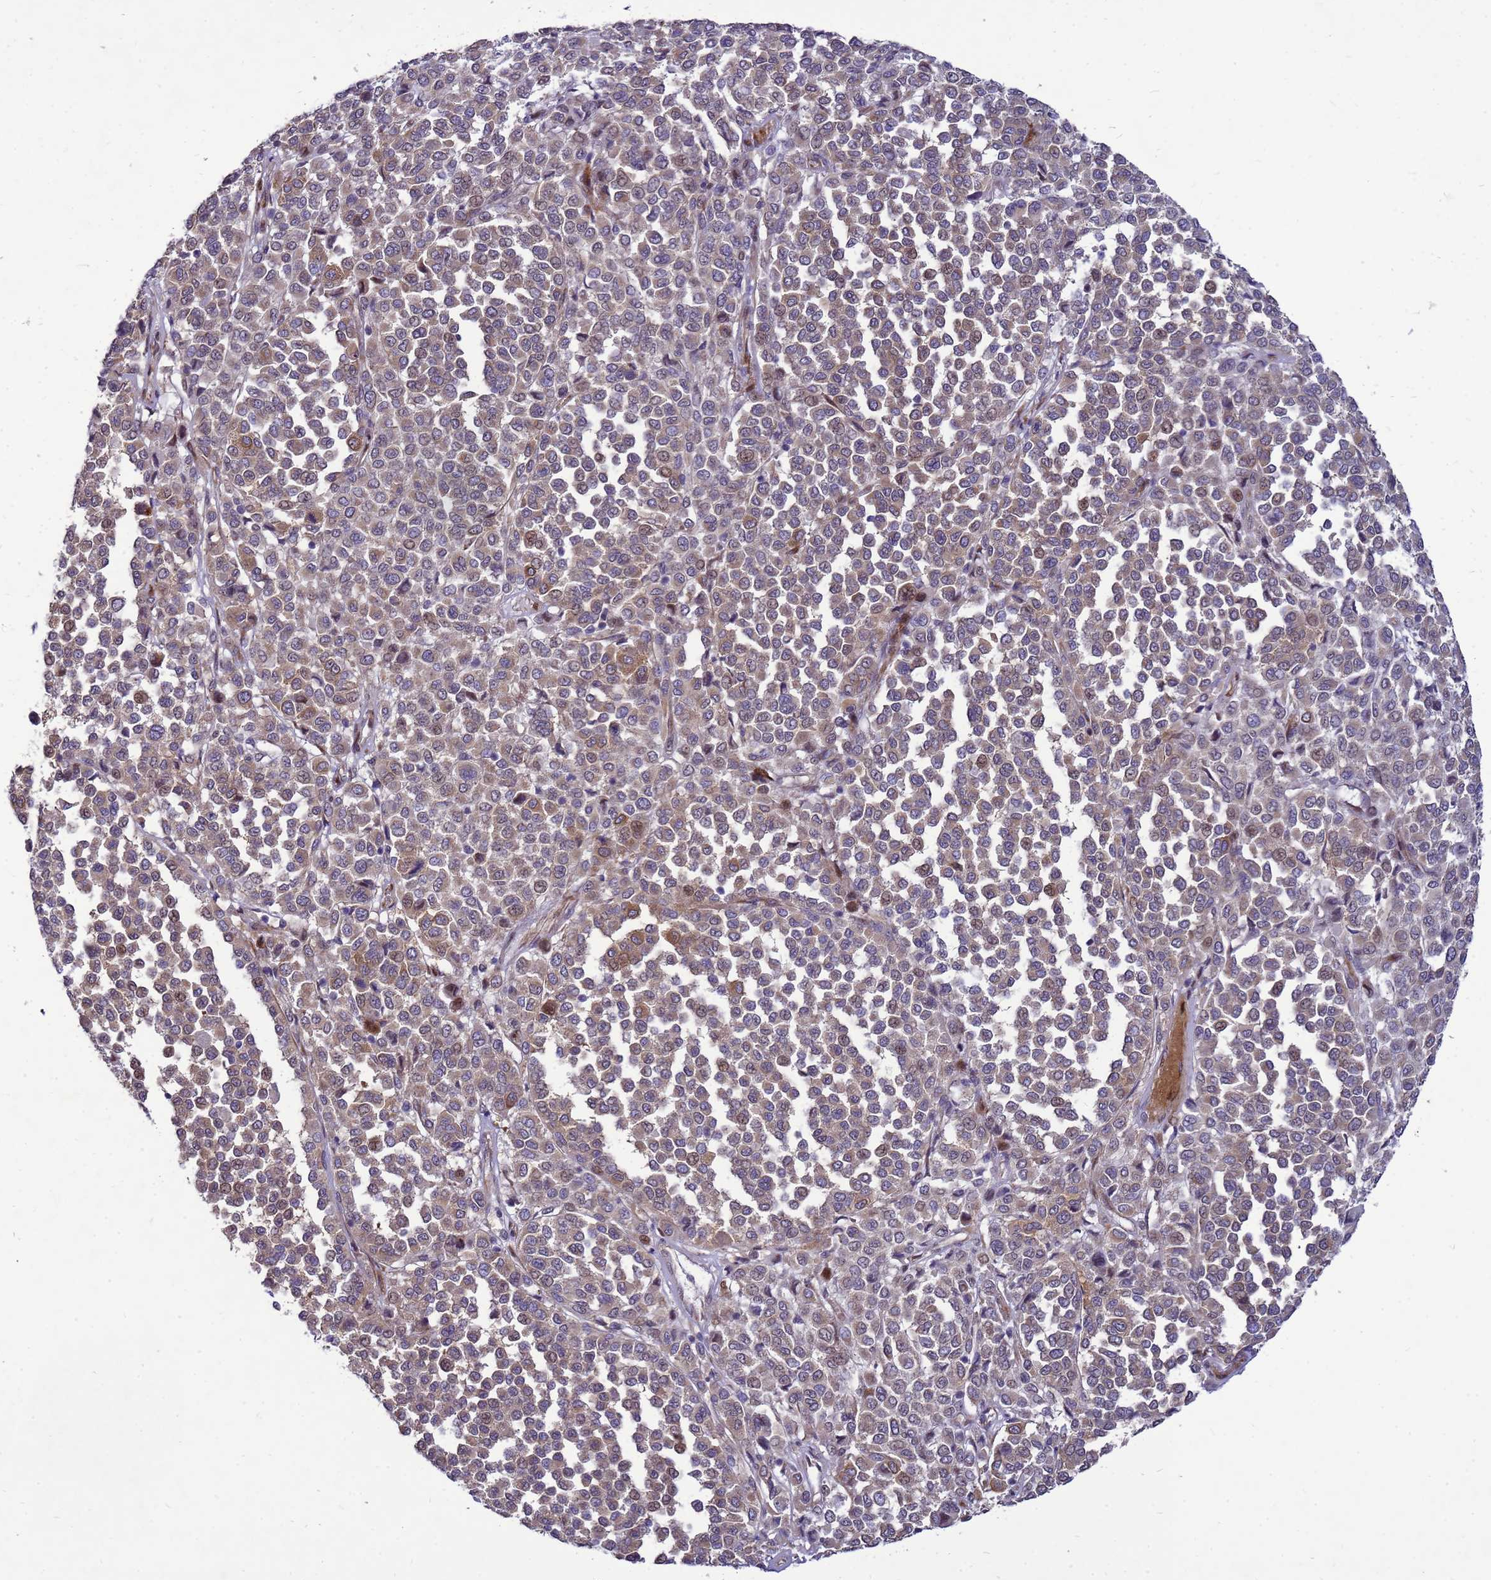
{"staining": {"intensity": "weak", "quantity": ">75%", "location": "cytoplasmic/membranous"}, "tissue": "melanoma", "cell_type": "Tumor cells", "image_type": "cancer", "snomed": [{"axis": "morphology", "description": "Malignant melanoma, Metastatic site"}, {"axis": "topography", "description": "Pancreas"}], "caption": "Immunohistochemistry (IHC) histopathology image of malignant melanoma (metastatic site) stained for a protein (brown), which reveals low levels of weak cytoplasmic/membranous expression in about >75% of tumor cells.", "gene": "RSPO1", "patient": {"sex": "female", "age": 30}}